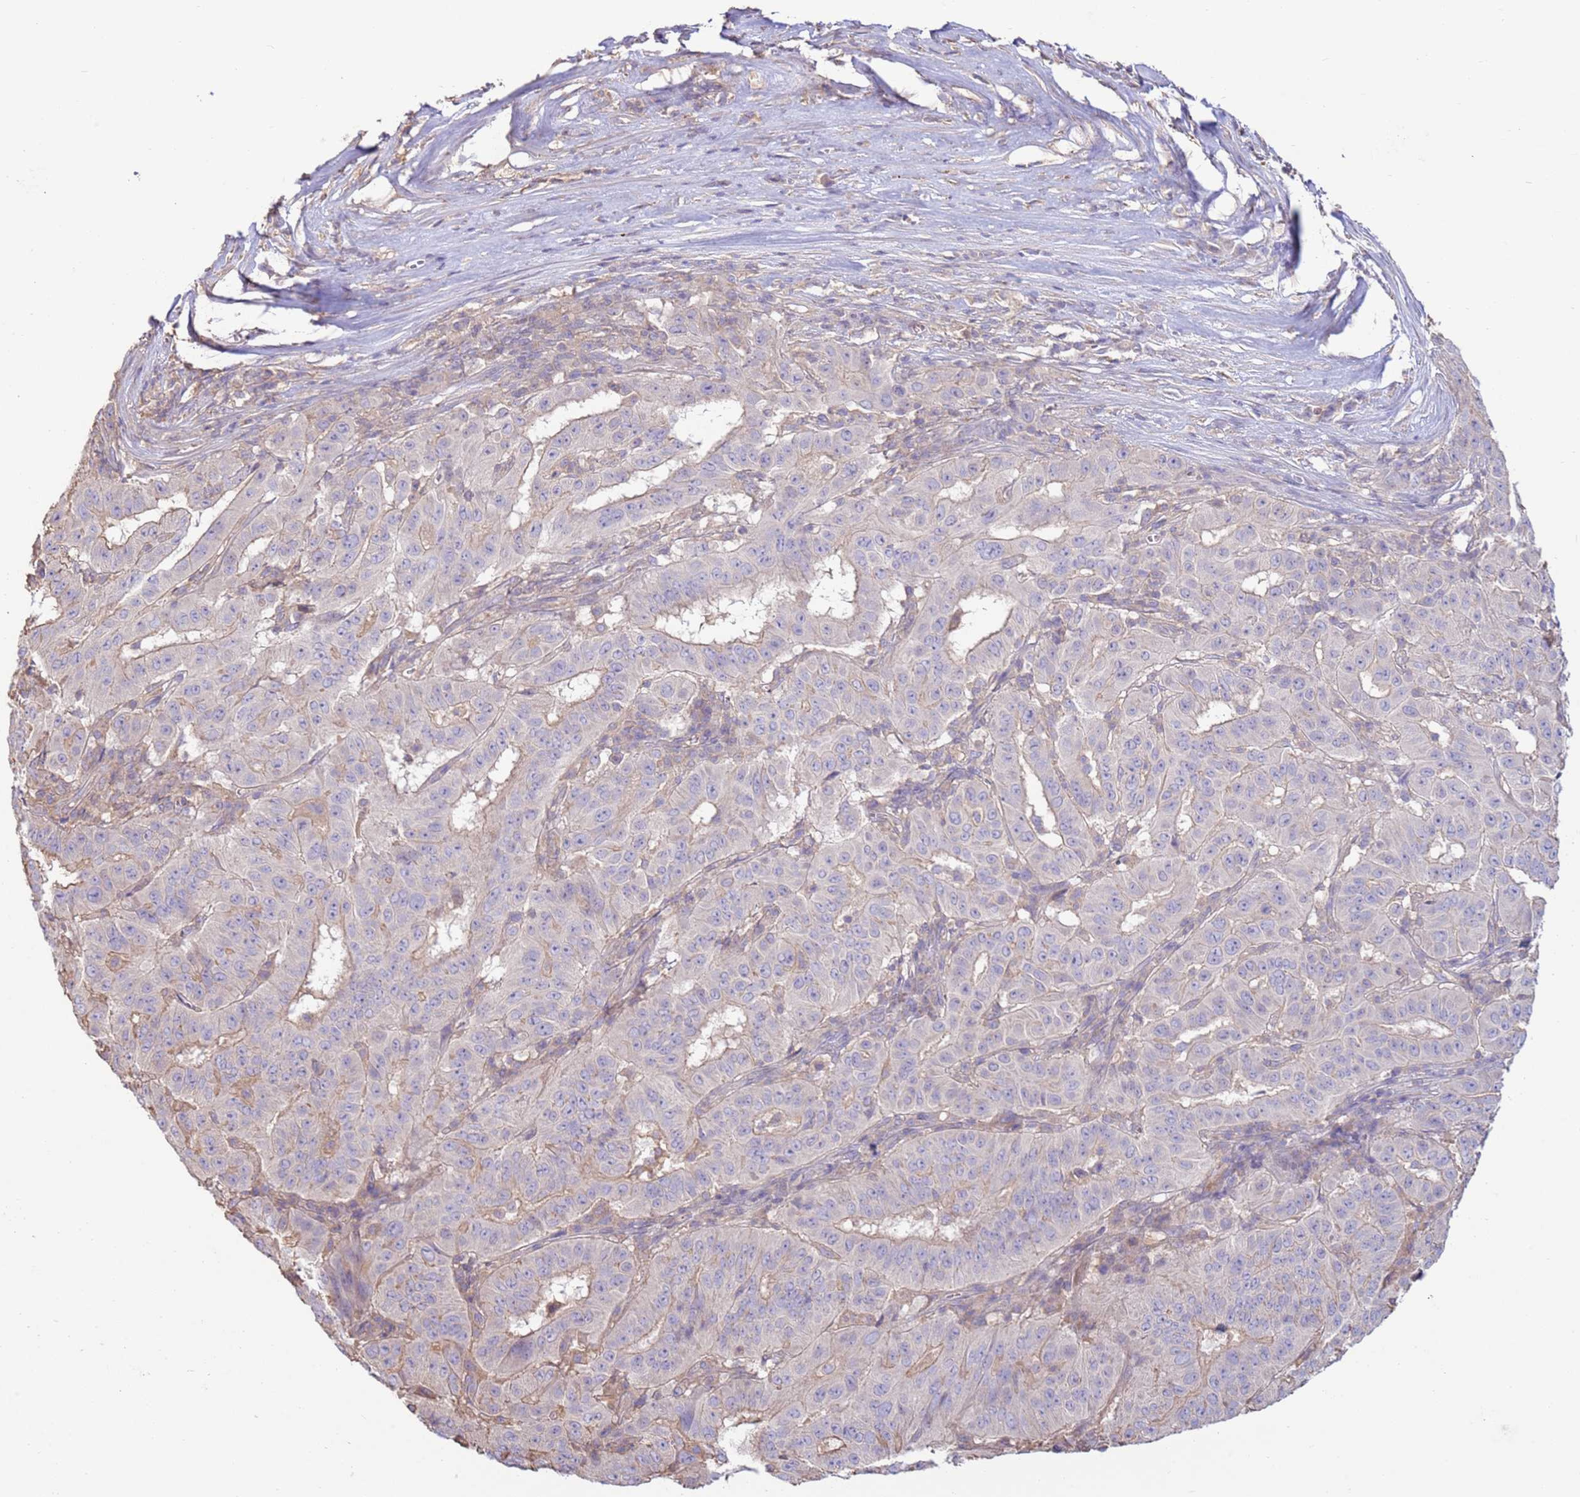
{"staining": {"intensity": "weak", "quantity": "<25%", "location": "cytoplasmic/membranous"}, "tissue": "pancreatic cancer", "cell_type": "Tumor cells", "image_type": "cancer", "snomed": [{"axis": "morphology", "description": "Adenocarcinoma, NOS"}, {"axis": "topography", "description": "Pancreas"}], "caption": "Immunohistochemistry of human pancreatic cancer (adenocarcinoma) demonstrates no expression in tumor cells.", "gene": "EVA1B", "patient": {"sex": "male", "age": 63}}